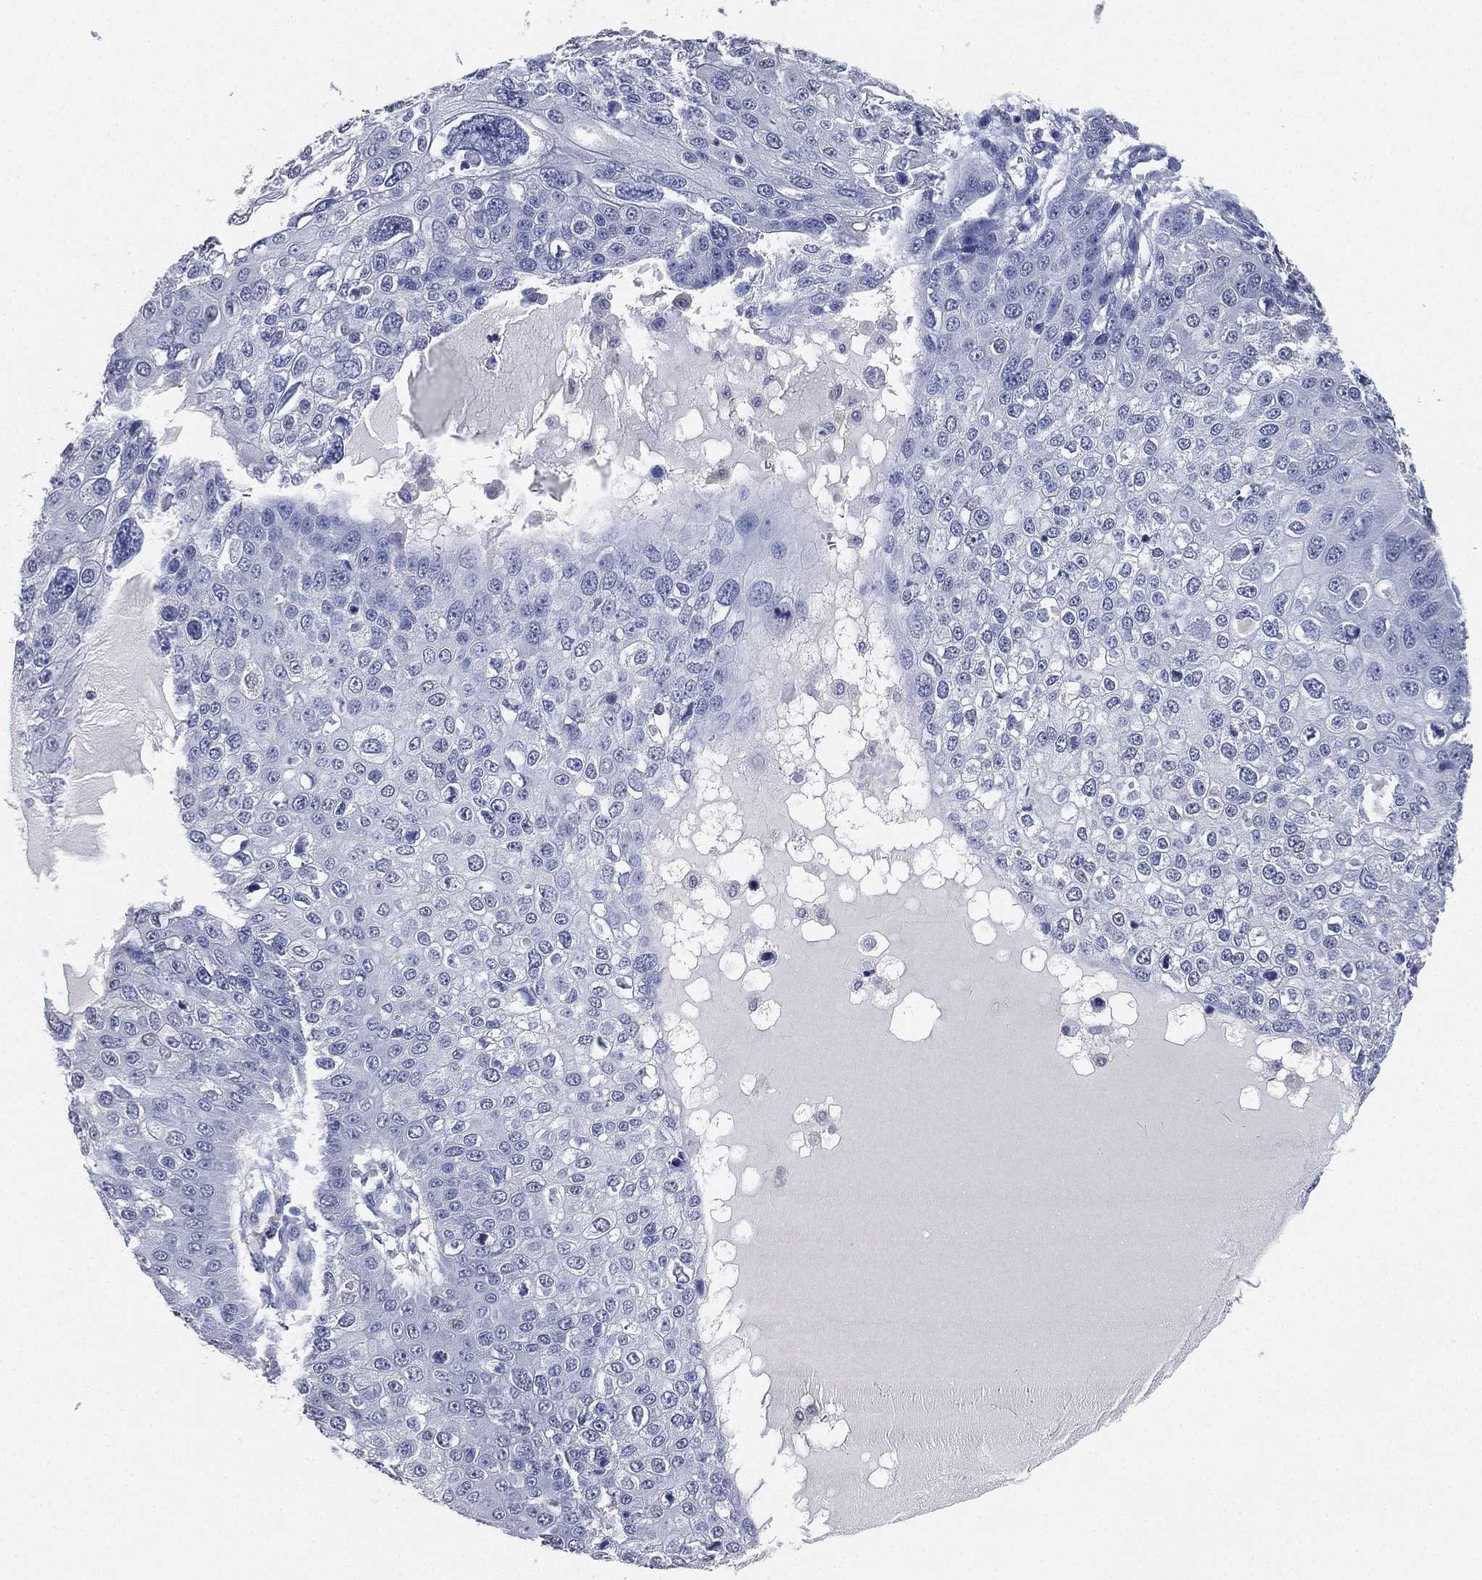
{"staining": {"intensity": "negative", "quantity": "none", "location": "none"}, "tissue": "skin cancer", "cell_type": "Tumor cells", "image_type": "cancer", "snomed": [{"axis": "morphology", "description": "Squamous cell carcinoma, NOS"}, {"axis": "topography", "description": "Skin"}], "caption": "Immunohistochemical staining of human skin cancer shows no significant expression in tumor cells.", "gene": "IYD", "patient": {"sex": "male", "age": 71}}